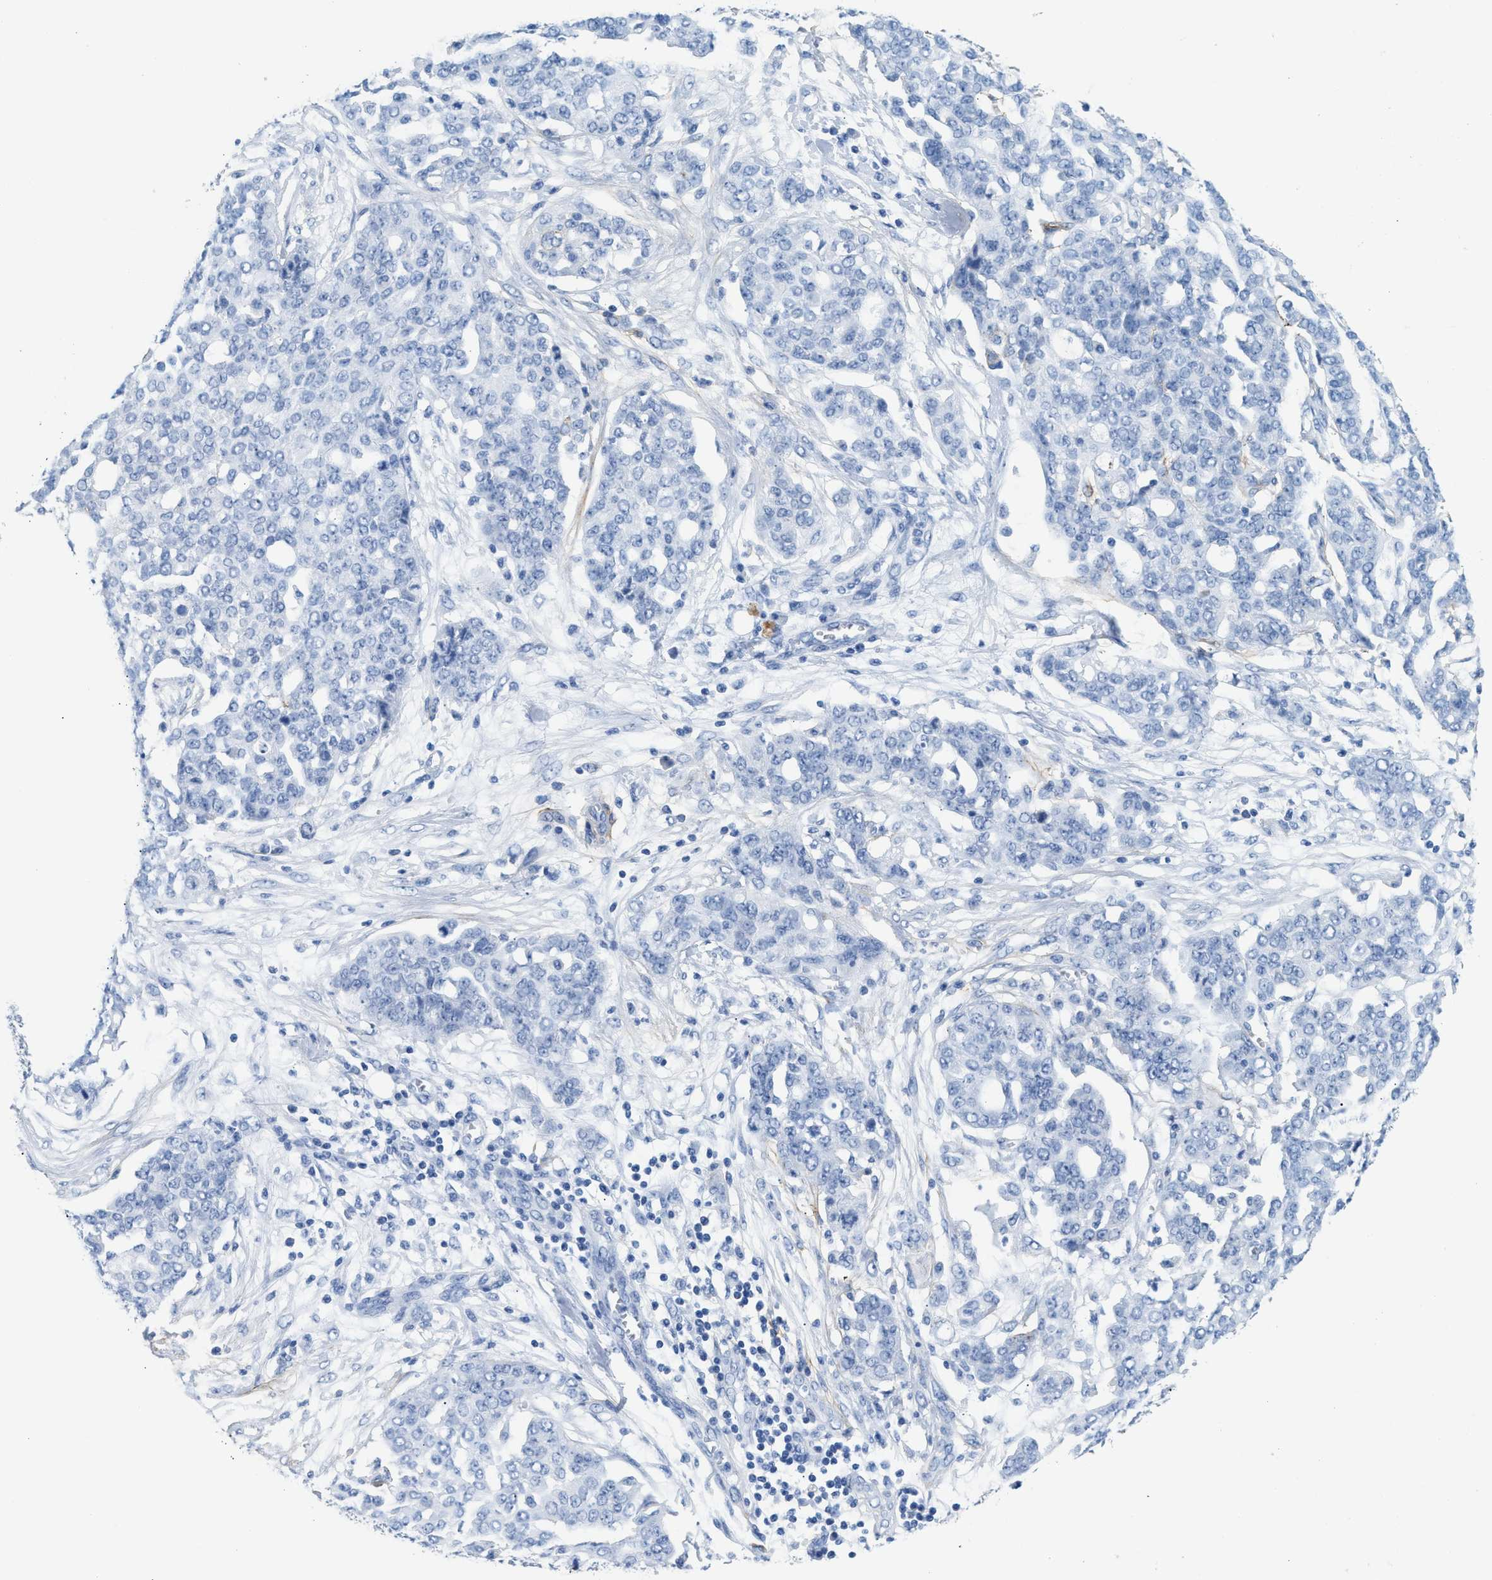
{"staining": {"intensity": "negative", "quantity": "none", "location": "none"}, "tissue": "ovarian cancer", "cell_type": "Tumor cells", "image_type": "cancer", "snomed": [{"axis": "morphology", "description": "Cystadenocarcinoma, serous, NOS"}, {"axis": "topography", "description": "Soft tissue"}, {"axis": "topography", "description": "Ovary"}], "caption": "IHC of ovarian cancer reveals no expression in tumor cells.", "gene": "TNR", "patient": {"sex": "female", "age": 57}}